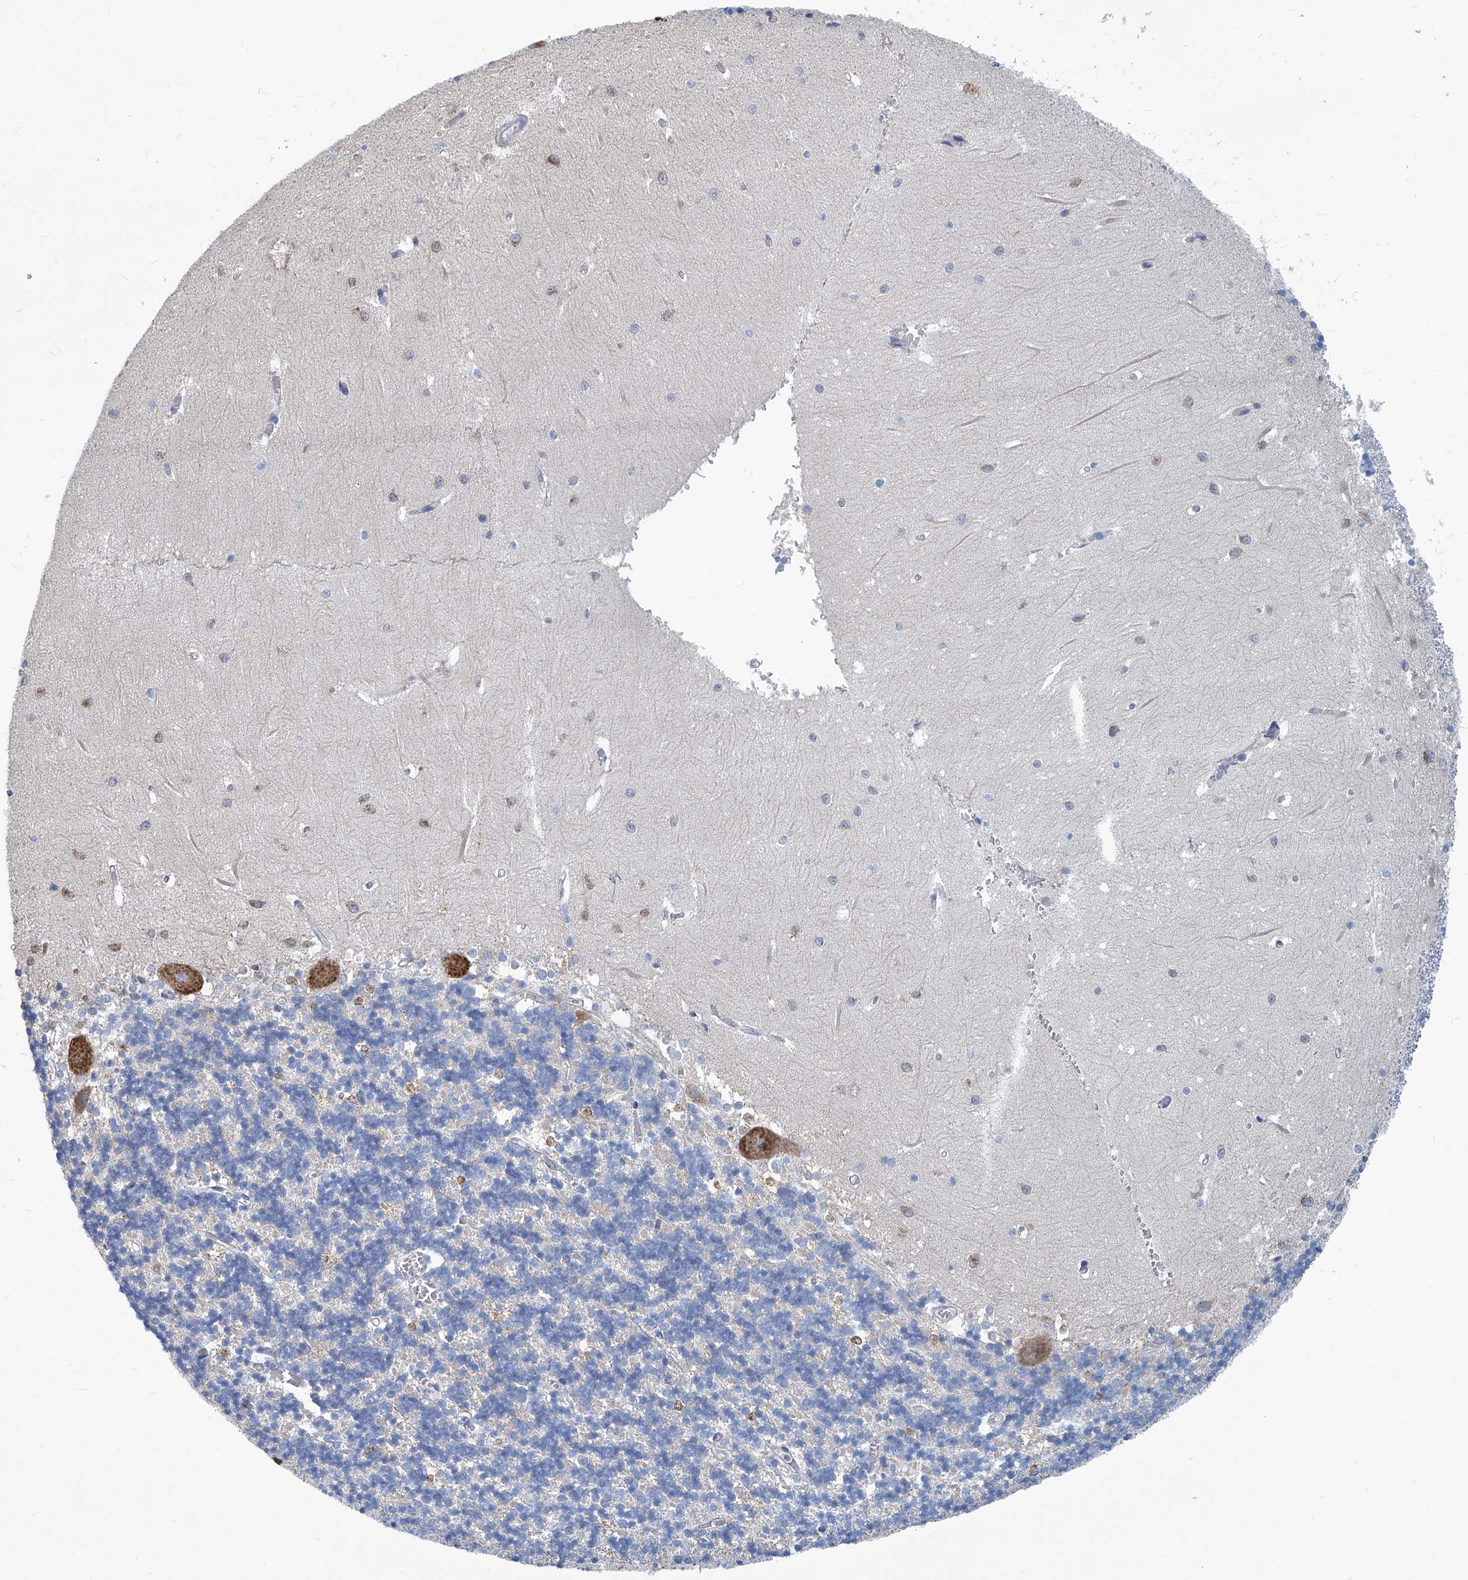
{"staining": {"intensity": "negative", "quantity": "none", "location": "none"}, "tissue": "cerebellum", "cell_type": "Cells in granular layer", "image_type": "normal", "snomed": [{"axis": "morphology", "description": "Normal tissue, NOS"}, {"axis": "topography", "description": "Cerebellum"}], "caption": "This is a photomicrograph of immunohistochemistry staining of unremarkable cerebellum, which shows no staining in cells in granular layer. (Immunohistochemistry (ihc), brightfield microscopy, high magnification).", "gene": "PFKL", "patient": {"sex": "male", "age": 37}}